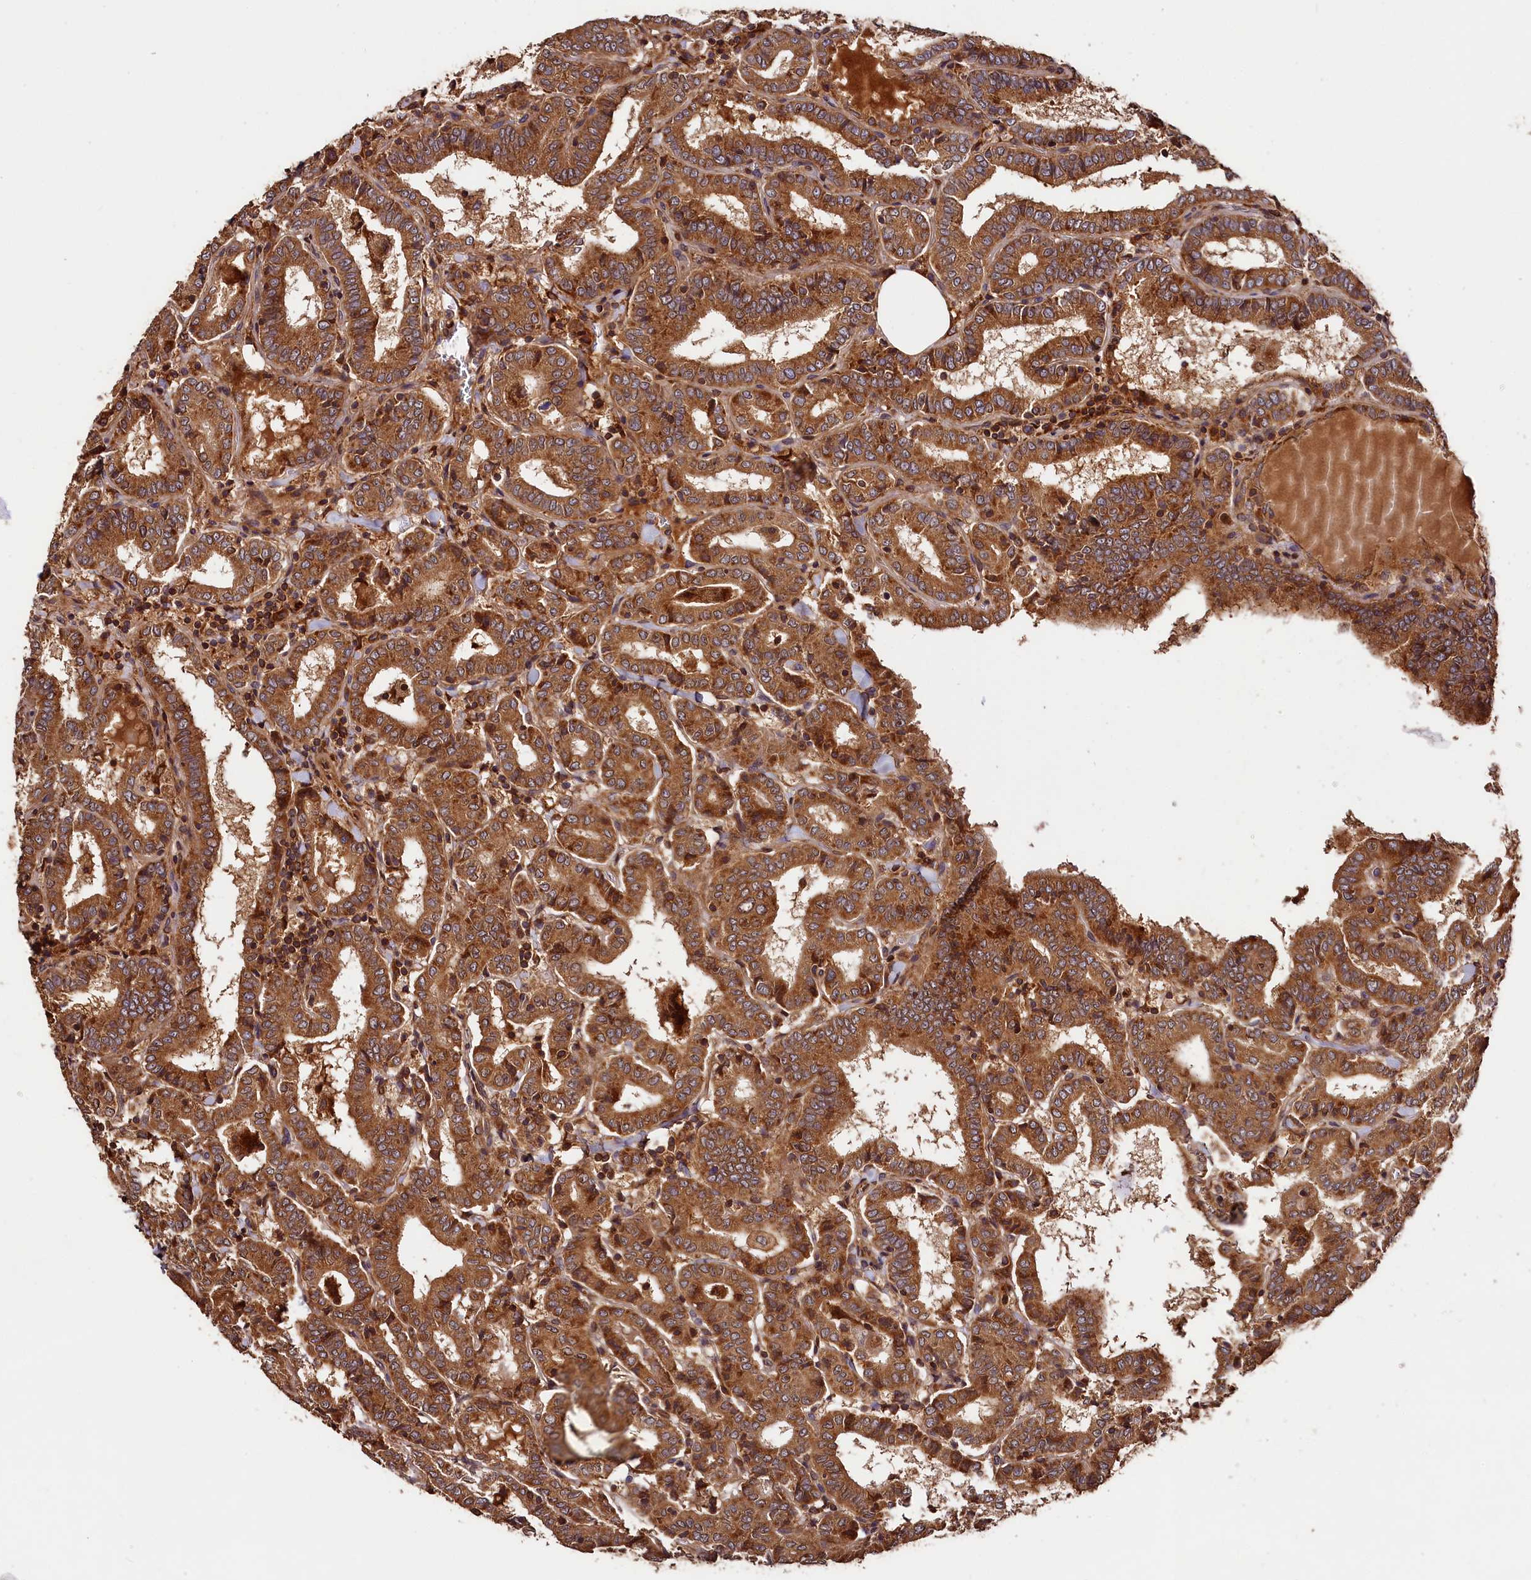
{"staining": {"intensity": "strong", "quantity": ">75%", "location": "cytoplasmic/membranous"}, "tissue": "thyroid cancer", "cell_type": "Tumor cells", "image_type": "cancer", "snomed": [{"axis": "morphology", "description": "Papillary adenocarcinoma, NOS"}, {"axis": "topography", "description": "Thyroid gland"}], "caption": "This is a photomicrograph of immunohistochemistry staining of thyroid cancer, which shows strong staining in the cytoplasmic/membranous of tumor cells.", "gene": "HMOX2", "patient": {"sex": "female", "age": 72}}